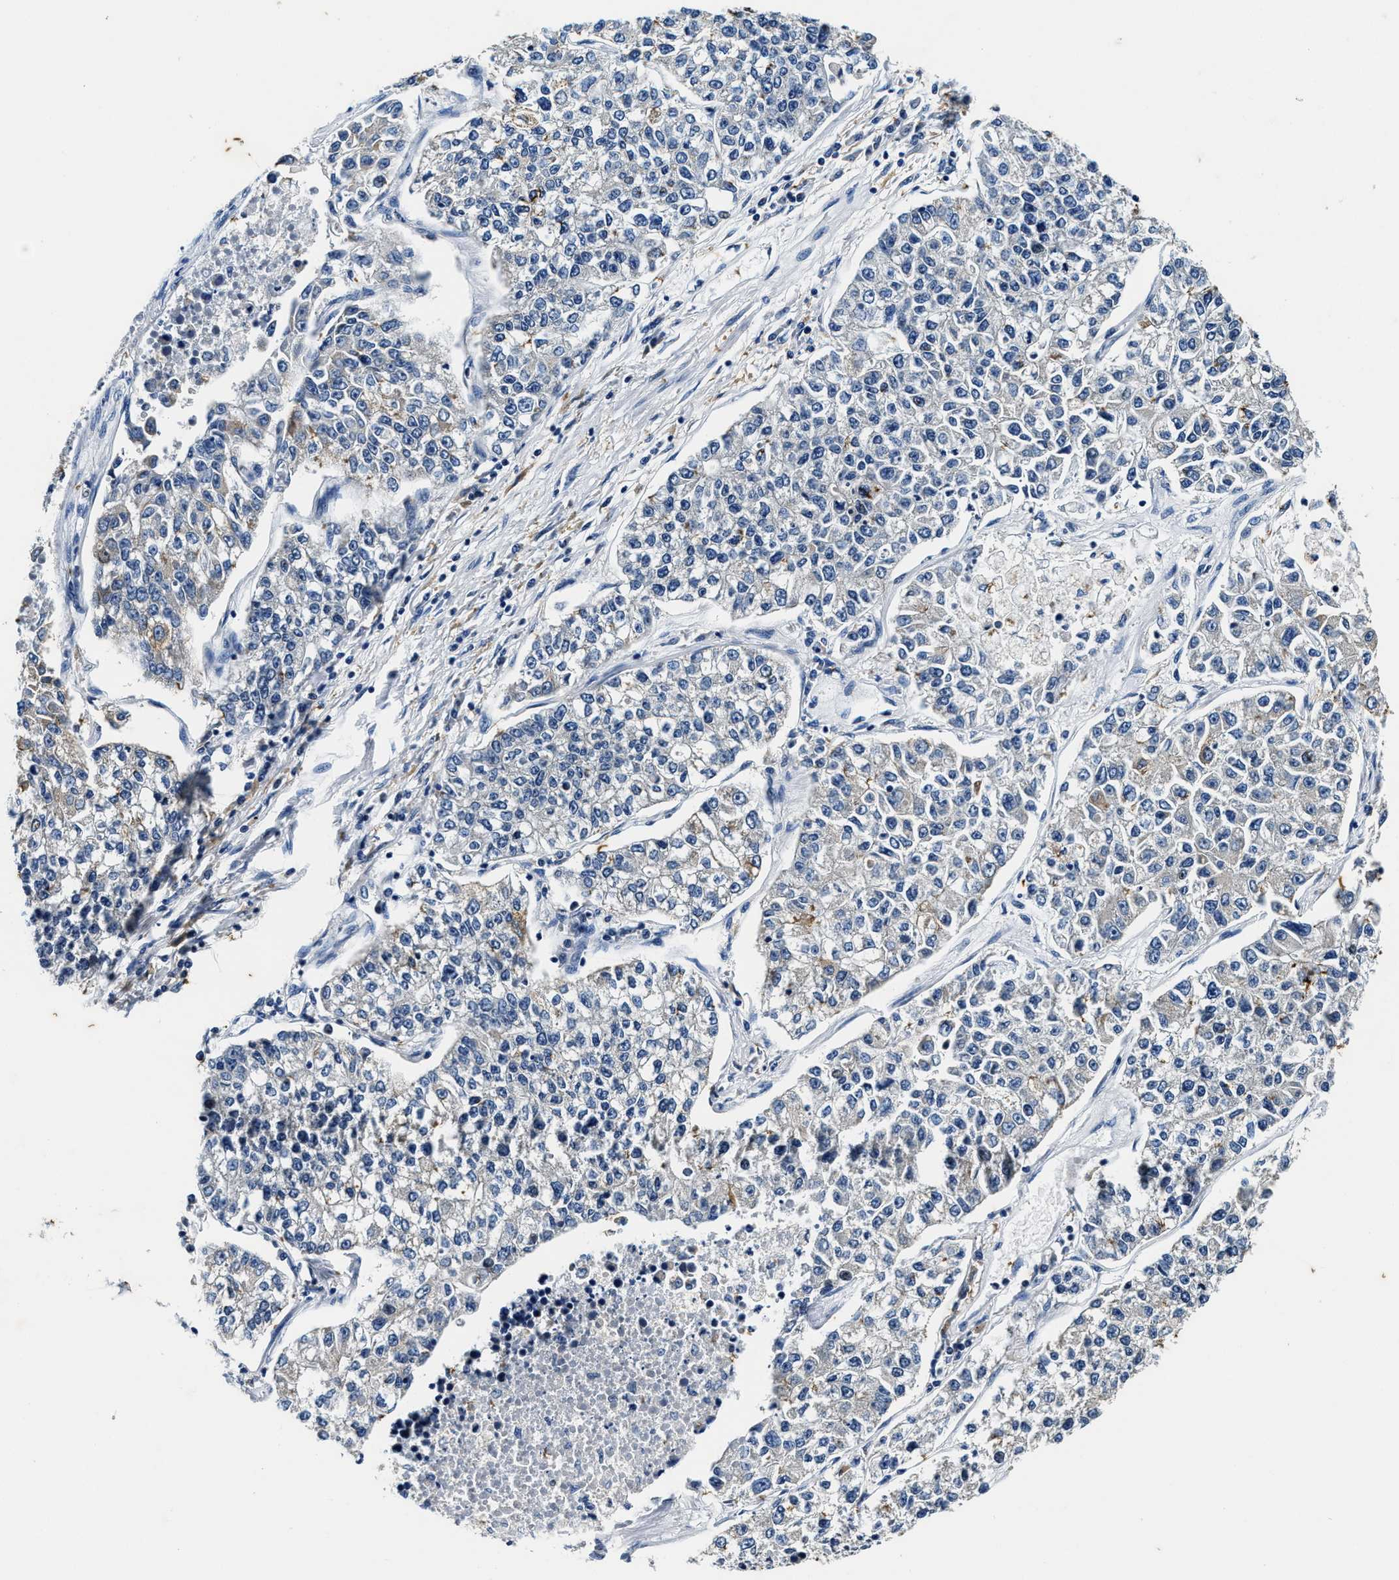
{"staining": {"intensity": "negative", "quantity": "none", "location": "none"}, "tissue": "lung cancer", "cell_type": "Tumor cells", "image_type": "cancer", "snomed": [{"axis": "morphology", "description": "Adenocarcinoma, NOS"}, {"axis": "topography", "description": "Lung"}], "caption": "Histopathology image shows no protein expression in tumor cells of adenocarcinoma (lung) tissue. (Stains: DAB IHC with hematoxylin counter stain, Microscopy: brightfield microscopy at high magnification).", "gene": "PI4KB", "patient": {"sex": "male", "age": 49}}